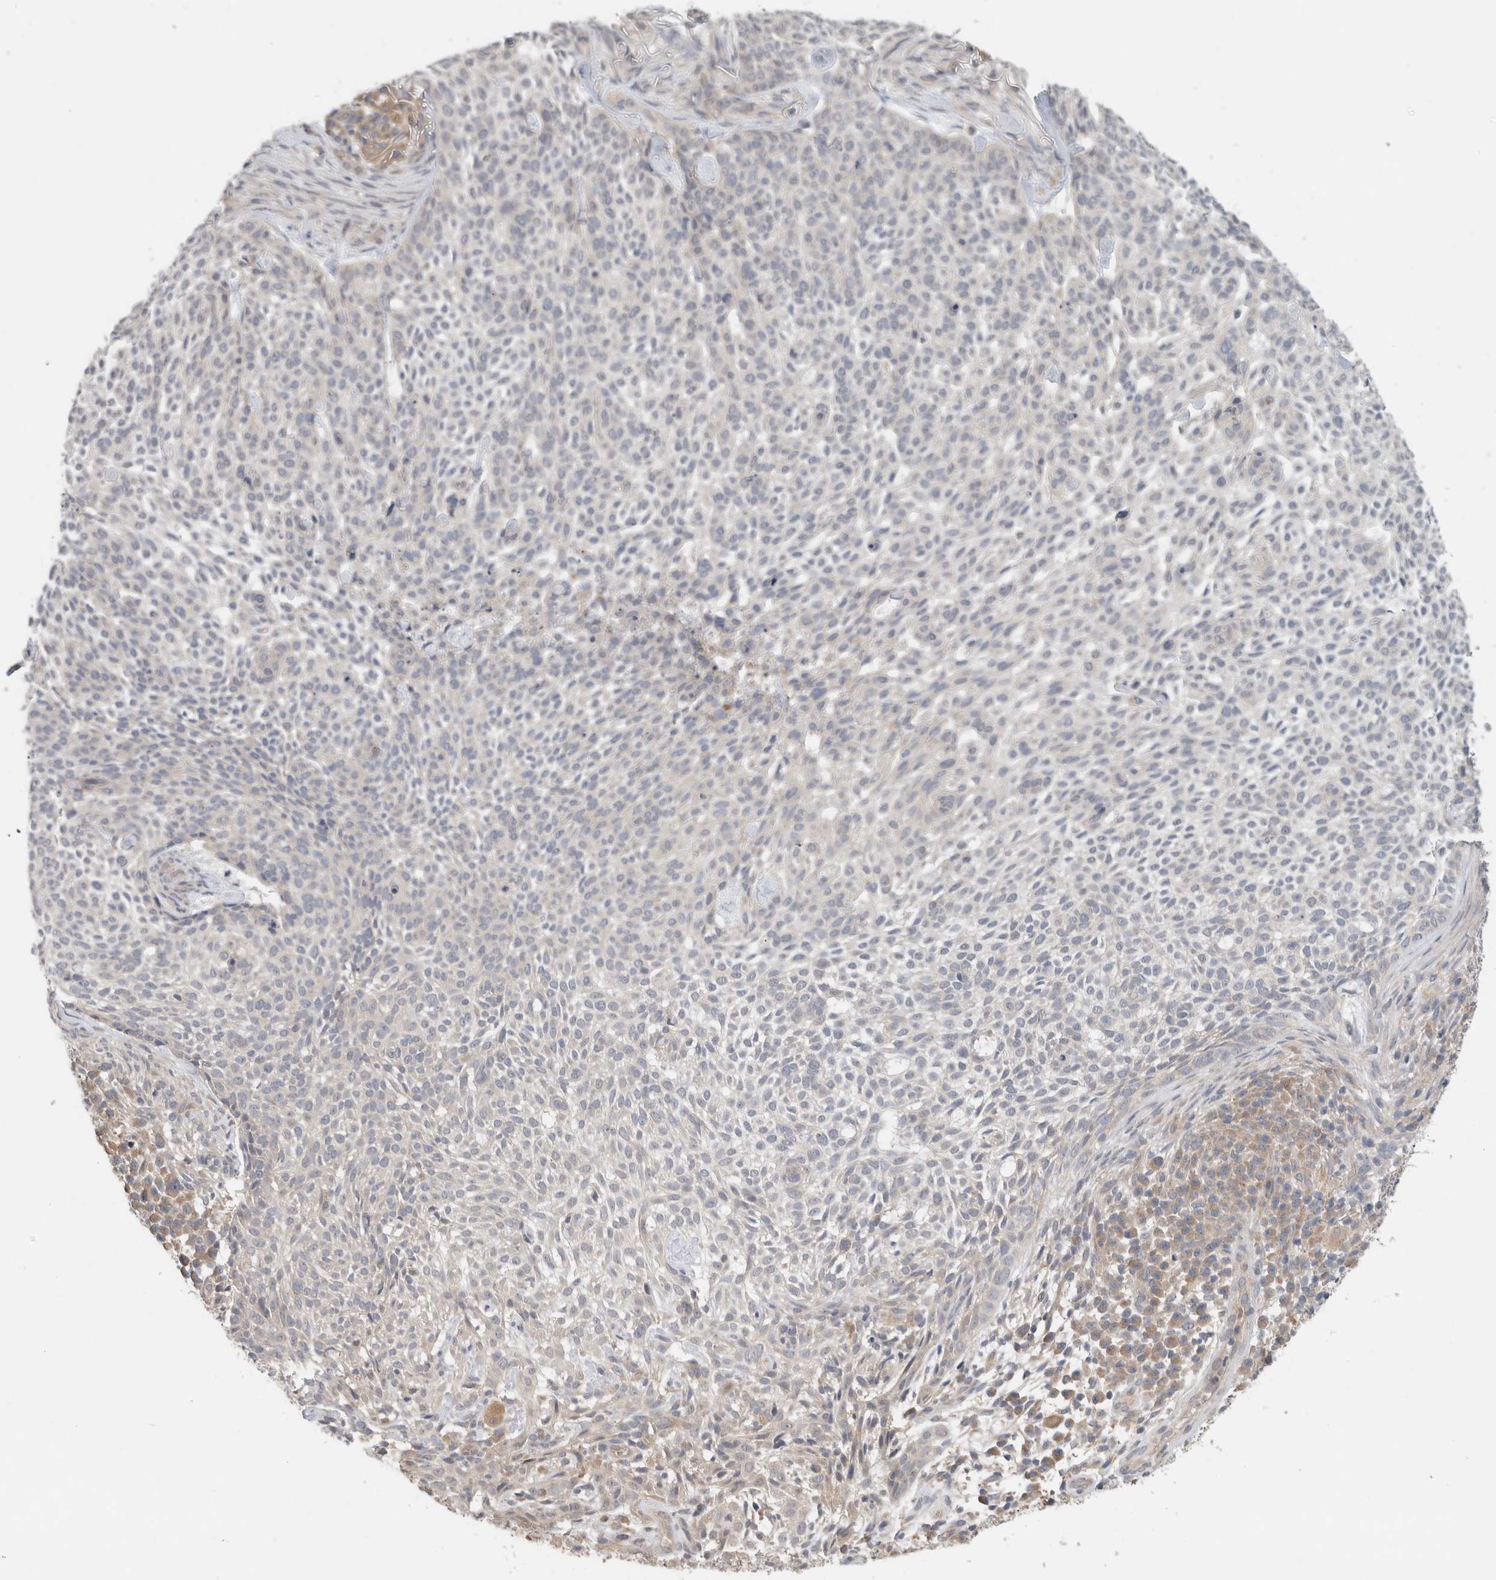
{"staining": {"intensity": "negative", "quantity": "none", "location": "none"}, "tissue": "skin cancer", "cell_type": "Tumor cells", "image_type": "cancer", "snomed": [{"axis": "morphology", "description": "Basal cell carcinoma"}, {"axis": "topography", "description": "Skin"}], "caption": "This photomicrograph is of skin cancer stained with immunohistochemistry (IHC) to label a protein in brown with the nuclei are counter-stained blue. There is no positivity in tumor cells.", "gene": "SGK1", "patient": {"sex": "female", "age": 64}}